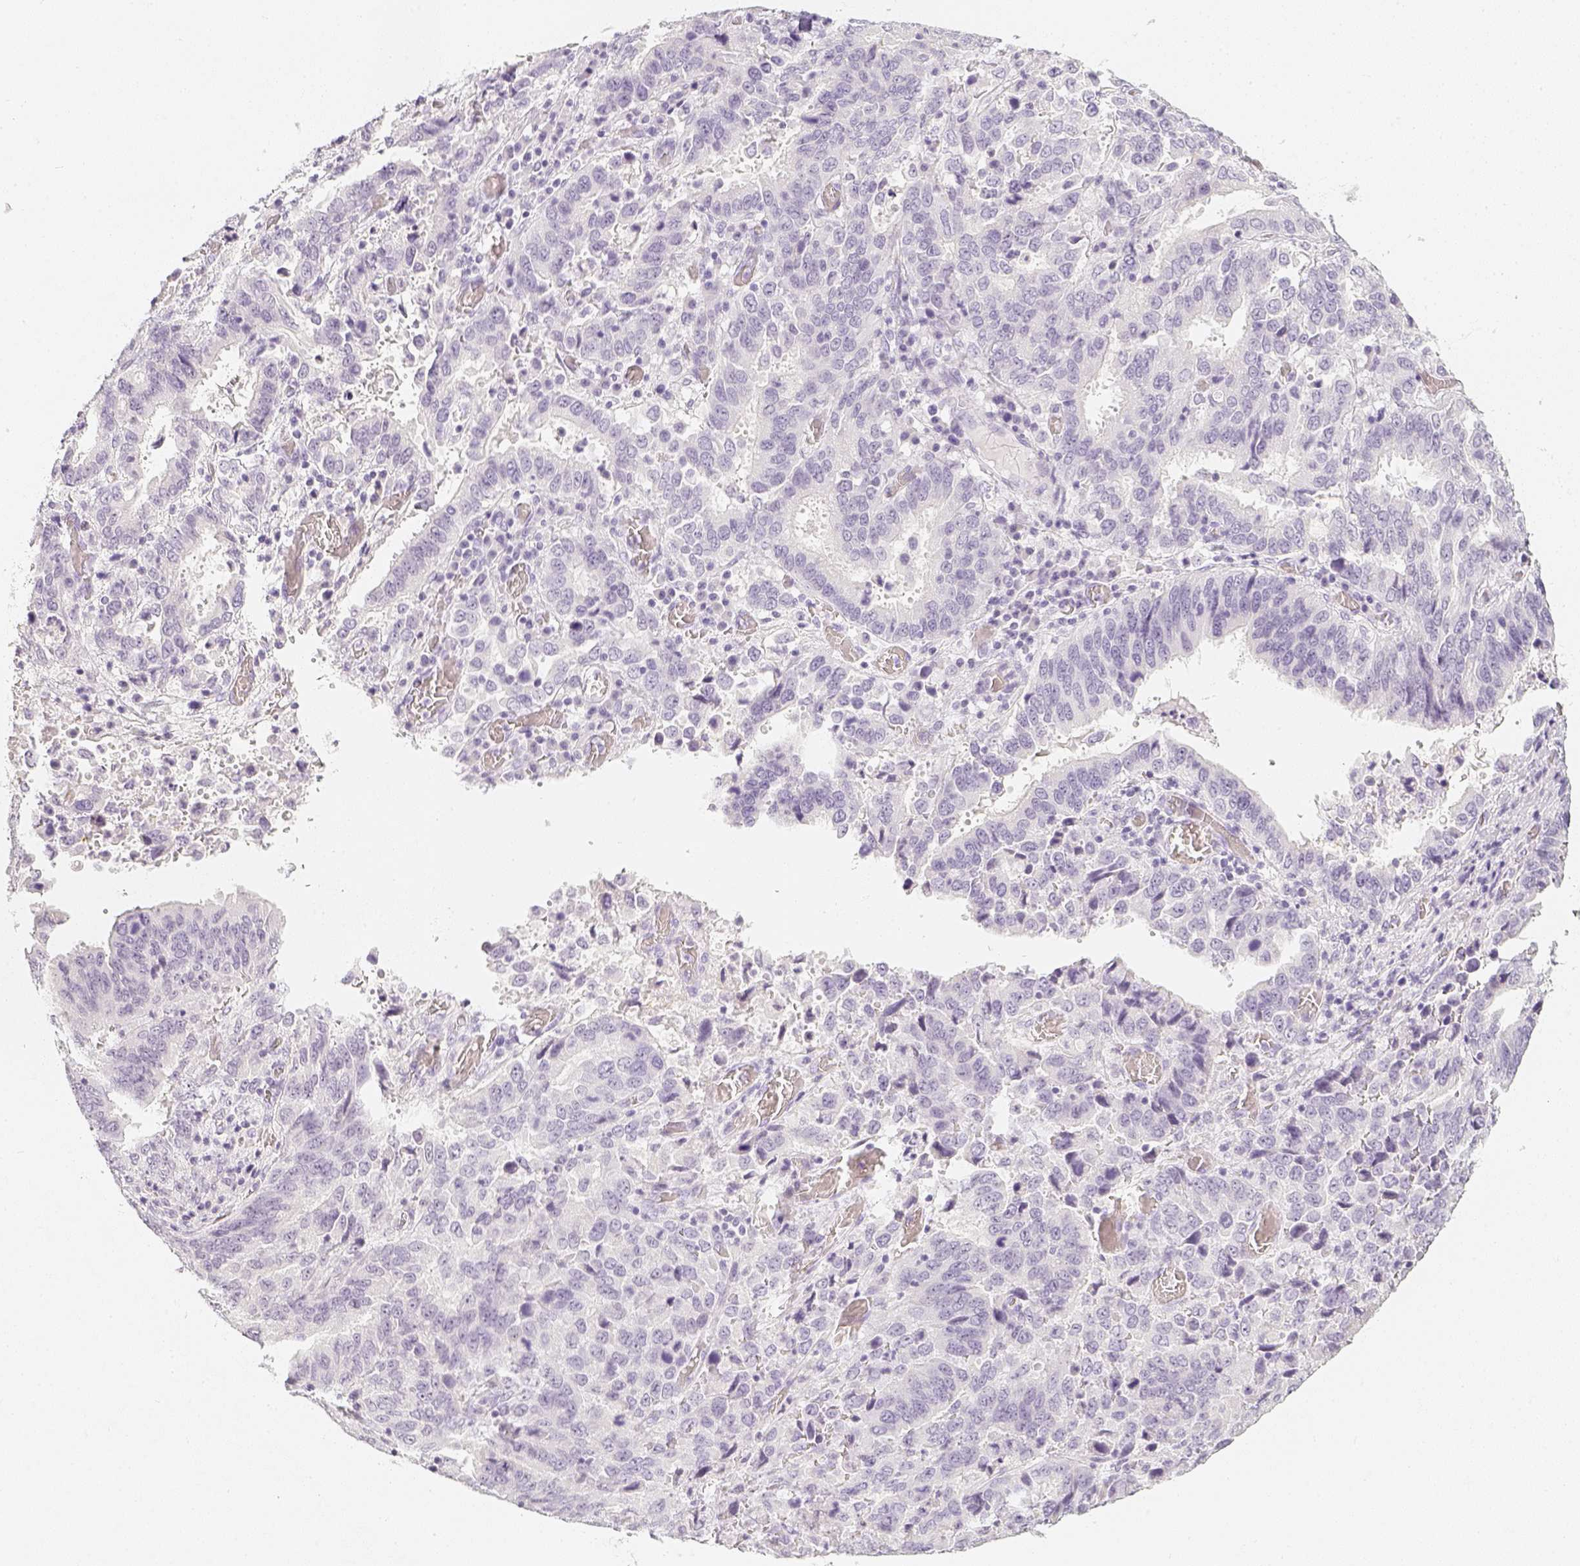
{"staining": {"intensity": "negative", "quantity": "none", "location": "none"}, "tissue": "stomach cancer", "cell_type": "Tumor cells", "image_type": "cancer", "snomed": [{"axis": "morphology", "description": "Adenocarcinoma, NOS"}, {"axis": "topography", "description": "Stomach, upper"}], "caption": "An image of human stomach adenocarcinoma is negative for staining in tumor cells.", "gene": "SLC18A1", "patient": {"sex": "male", "age": 74}}